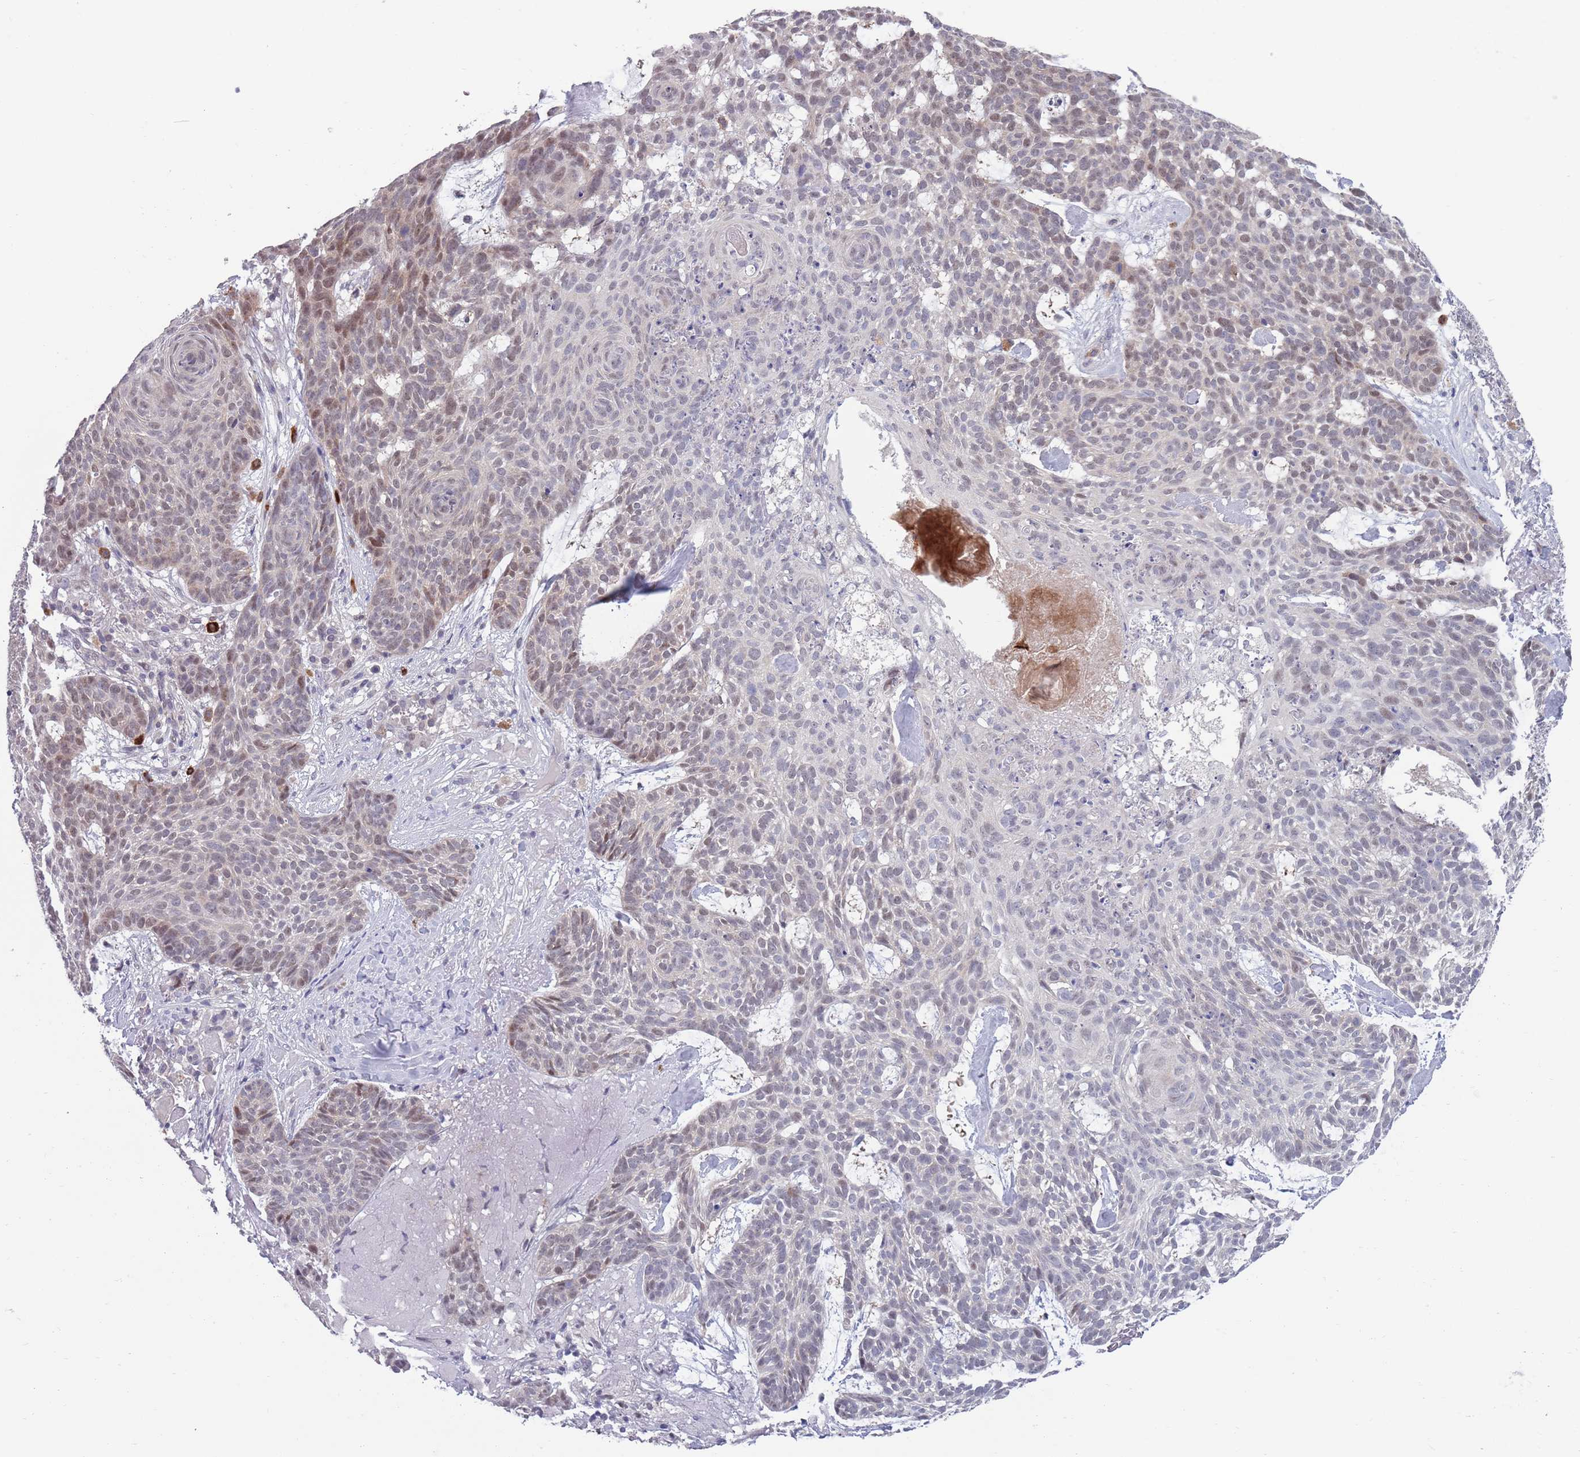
{"staining": {"intensity": "weak", "quantity": "<25%", "location": "nuclear"}, "tissue": "skin cancer", "cell_type": "Tumor cells", "image_type": "cancer", "snomed": [{"axis": "morphology", "description": "Basal cell carcinoma"}, {"axis": "topography", "description": "Skin"}], "caption": "Human skin cancer stained for a protein using IHC reveals no positivity in tumor cells.", "gene": "CLNS1A", "patient": {"sex": "female", "age": 89}}